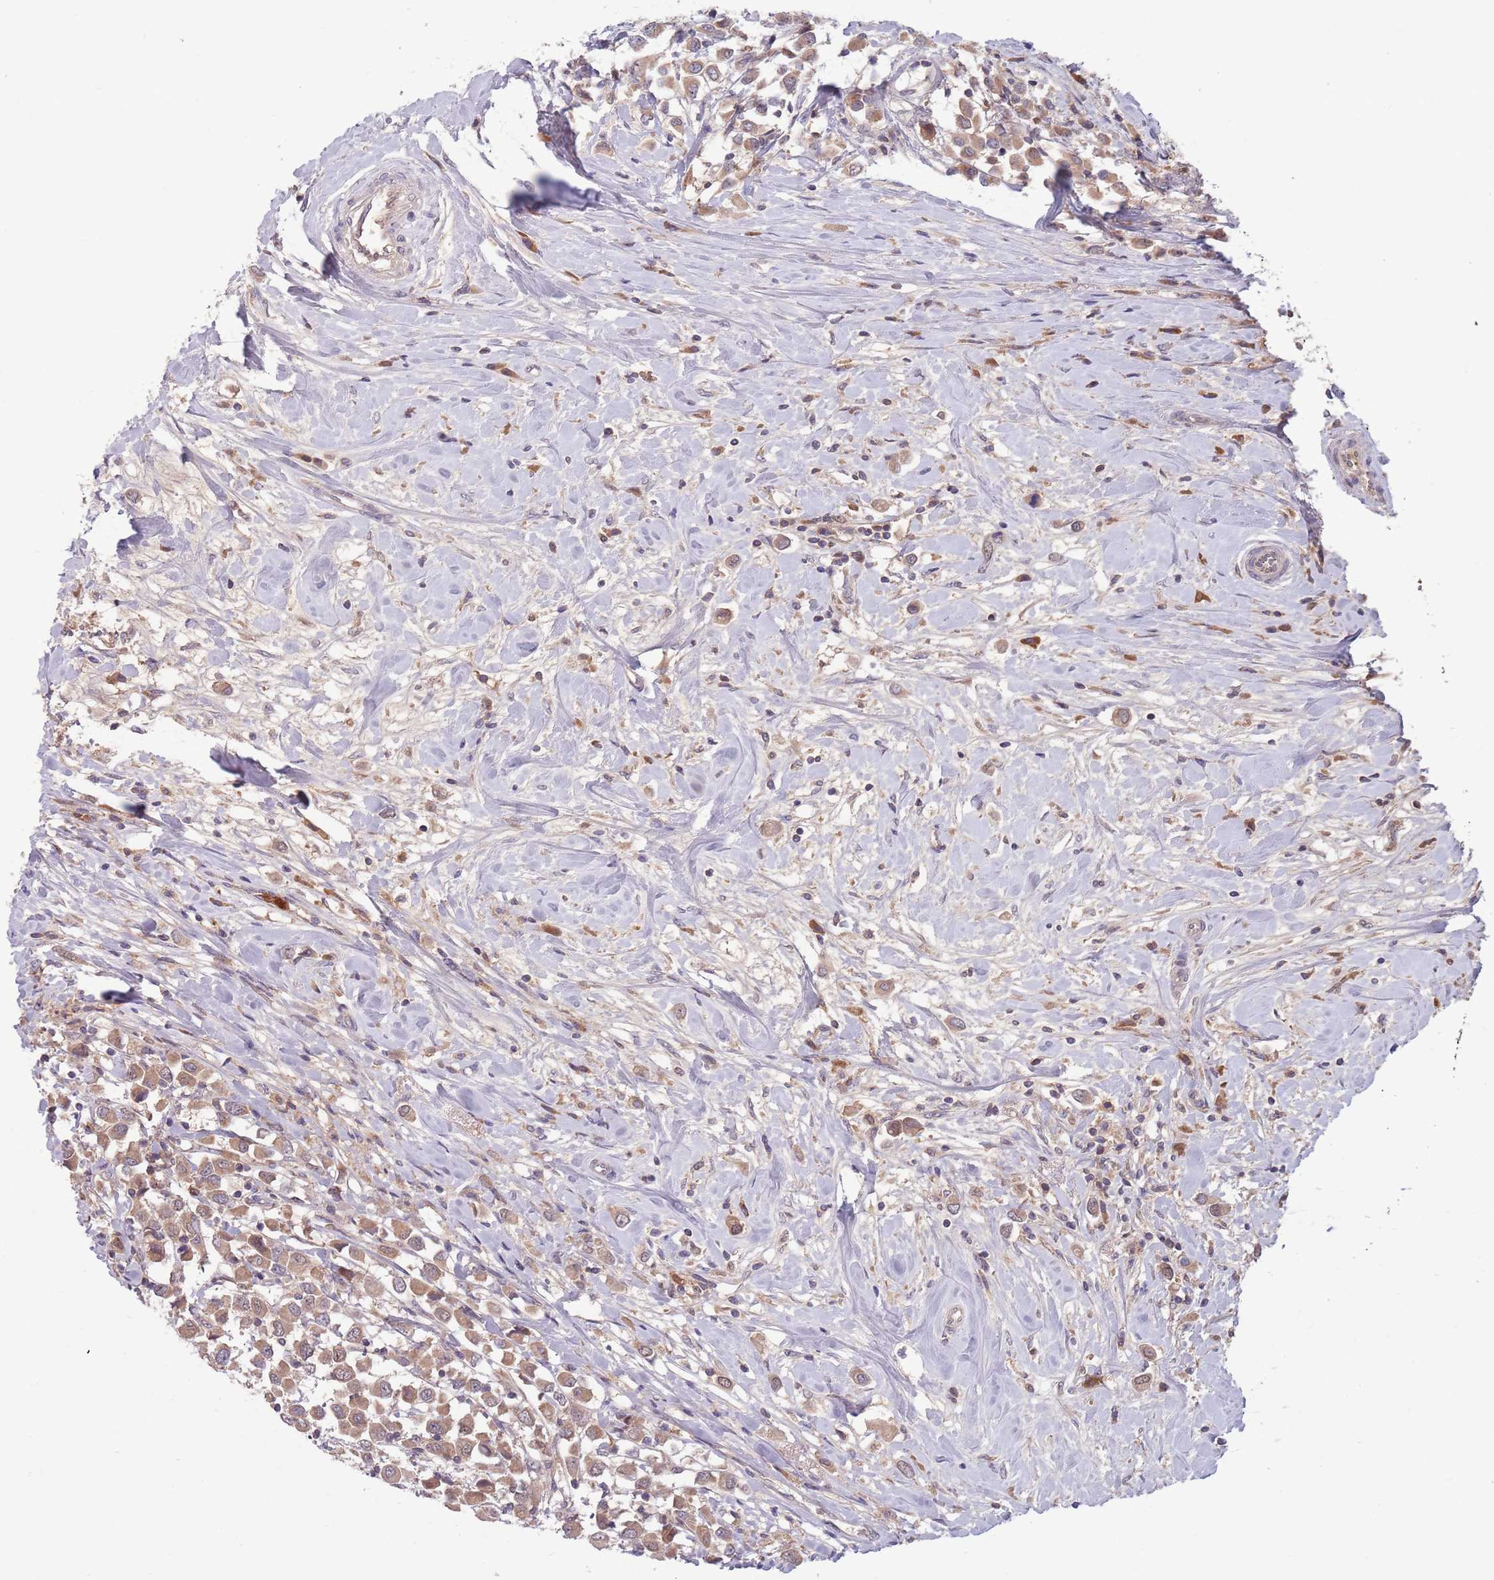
{"staining": {"intensity": "weak", "quantity": ">75%", "location": "cytoplasmic/membranous"}, "tissue": "breast cancer", "cell_type": "Tumor cells", "image_type": "cancer", "snomed": [{"axis": "morphology", "description": "Duct carcinoma"}, {"axis": "topography", "description": "Breast"}], "caption": "IHC (DAB) staining of infiltrating ductal carcinoma (breast) demonstrates weak cytoplasmic/membranous protein staining in approximately >75% of tumor cells.", "gene": "TYW1", "patient": {"sex": "female", "age": 61}}